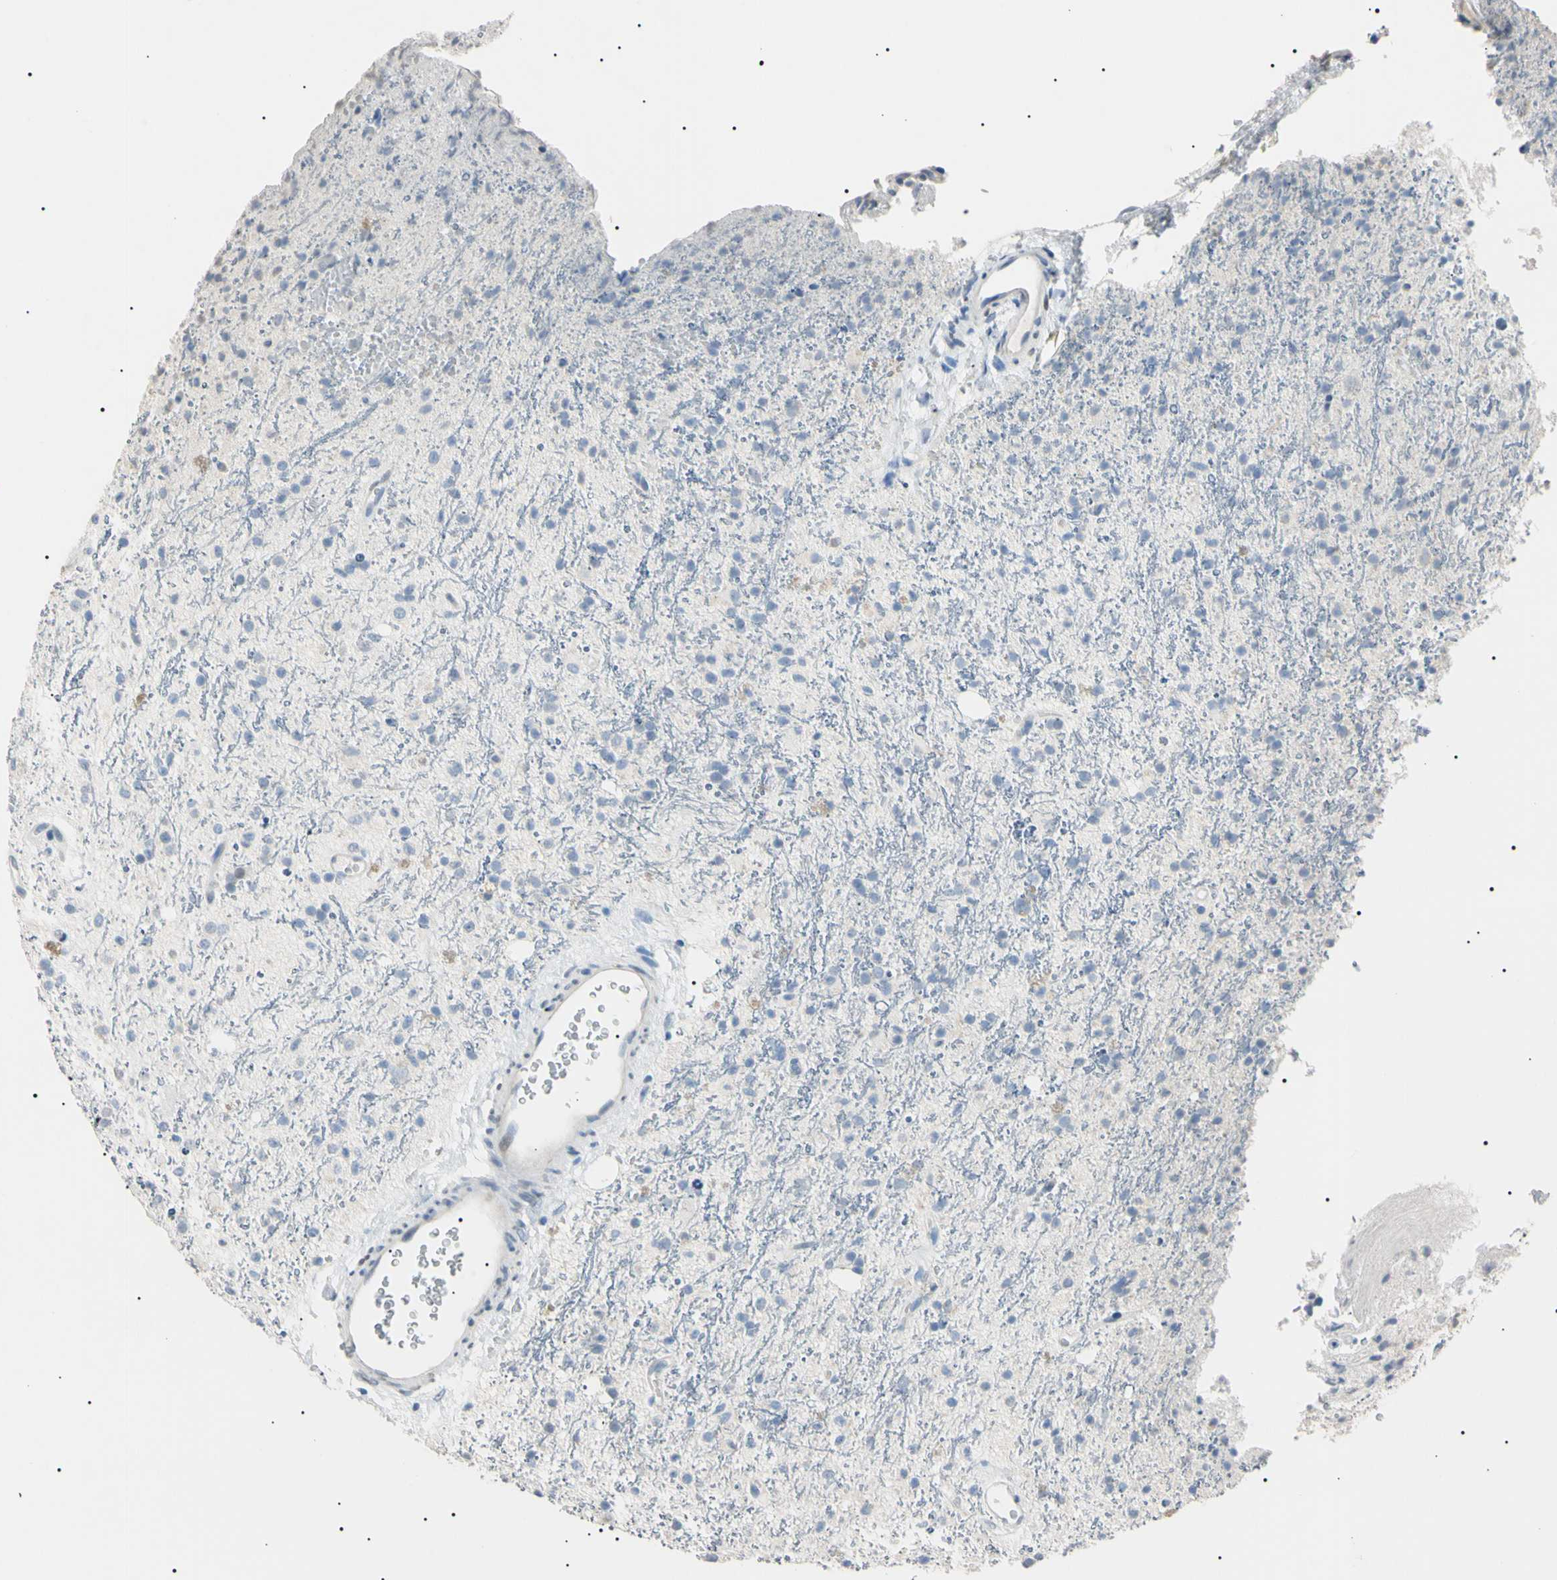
{"staining": {"intensity": "negative", "quantity": "none", "location": "none"}, "tissue": "glioma", "cell_type": "Tumor cells", "image_type": "cancer", "snomed": [{"axis": "morphology", "description": "Glioma, malignant, High grade"}, {"axis": "topography", "description": "Brain"}], "caption": "Tumor cells are negative for protein expression in human malignant glioma (high-grade).", "gene": "CGB3", "patient": {"sex": "male", "age": 47}}